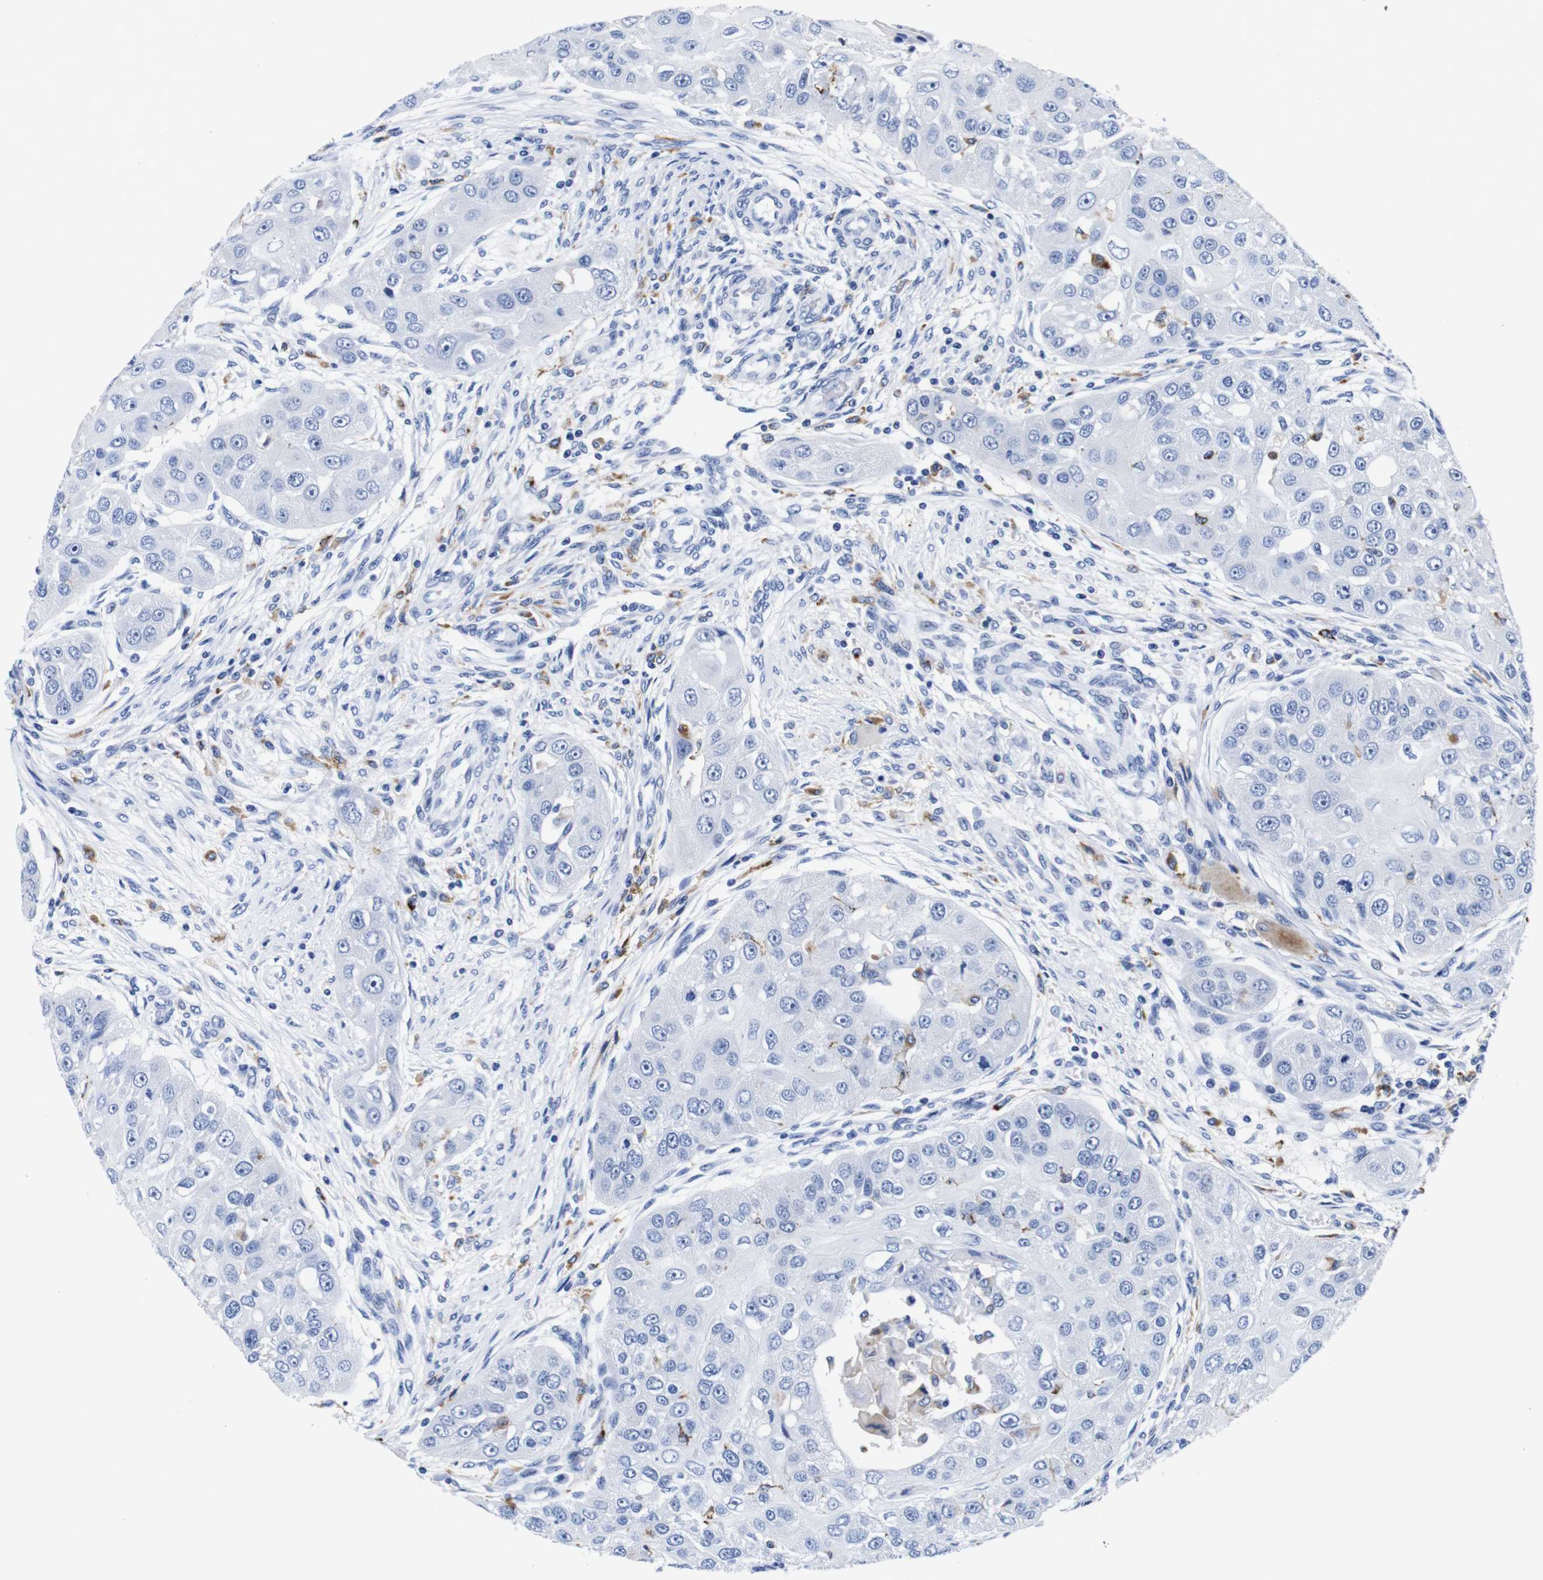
{"staining": {"intensity": "negative", "quantity": "none", "location": "none"}, "tissue": "head and neck cancer", "cell_type": "Tumor cells", "image_type": "cancer", "snomed": [{"axis": "morphology", "description": "Normal tissue, NOS"}, {"axis": "morphology", "description": "Squamous cell carcinoma, NOS"}, {"axis": "topography", "description": "Skeletal muscle"}, {"axis": "topography", "description": "Head-Neck"}], "caption": "This is an IHC photomicrograph of human head and neck cancer (squamous cell carcinoma). There is no expression in tumor cells.", "gene": "HLA-DMB", "patient": {"sex": "male", "age": 51}}